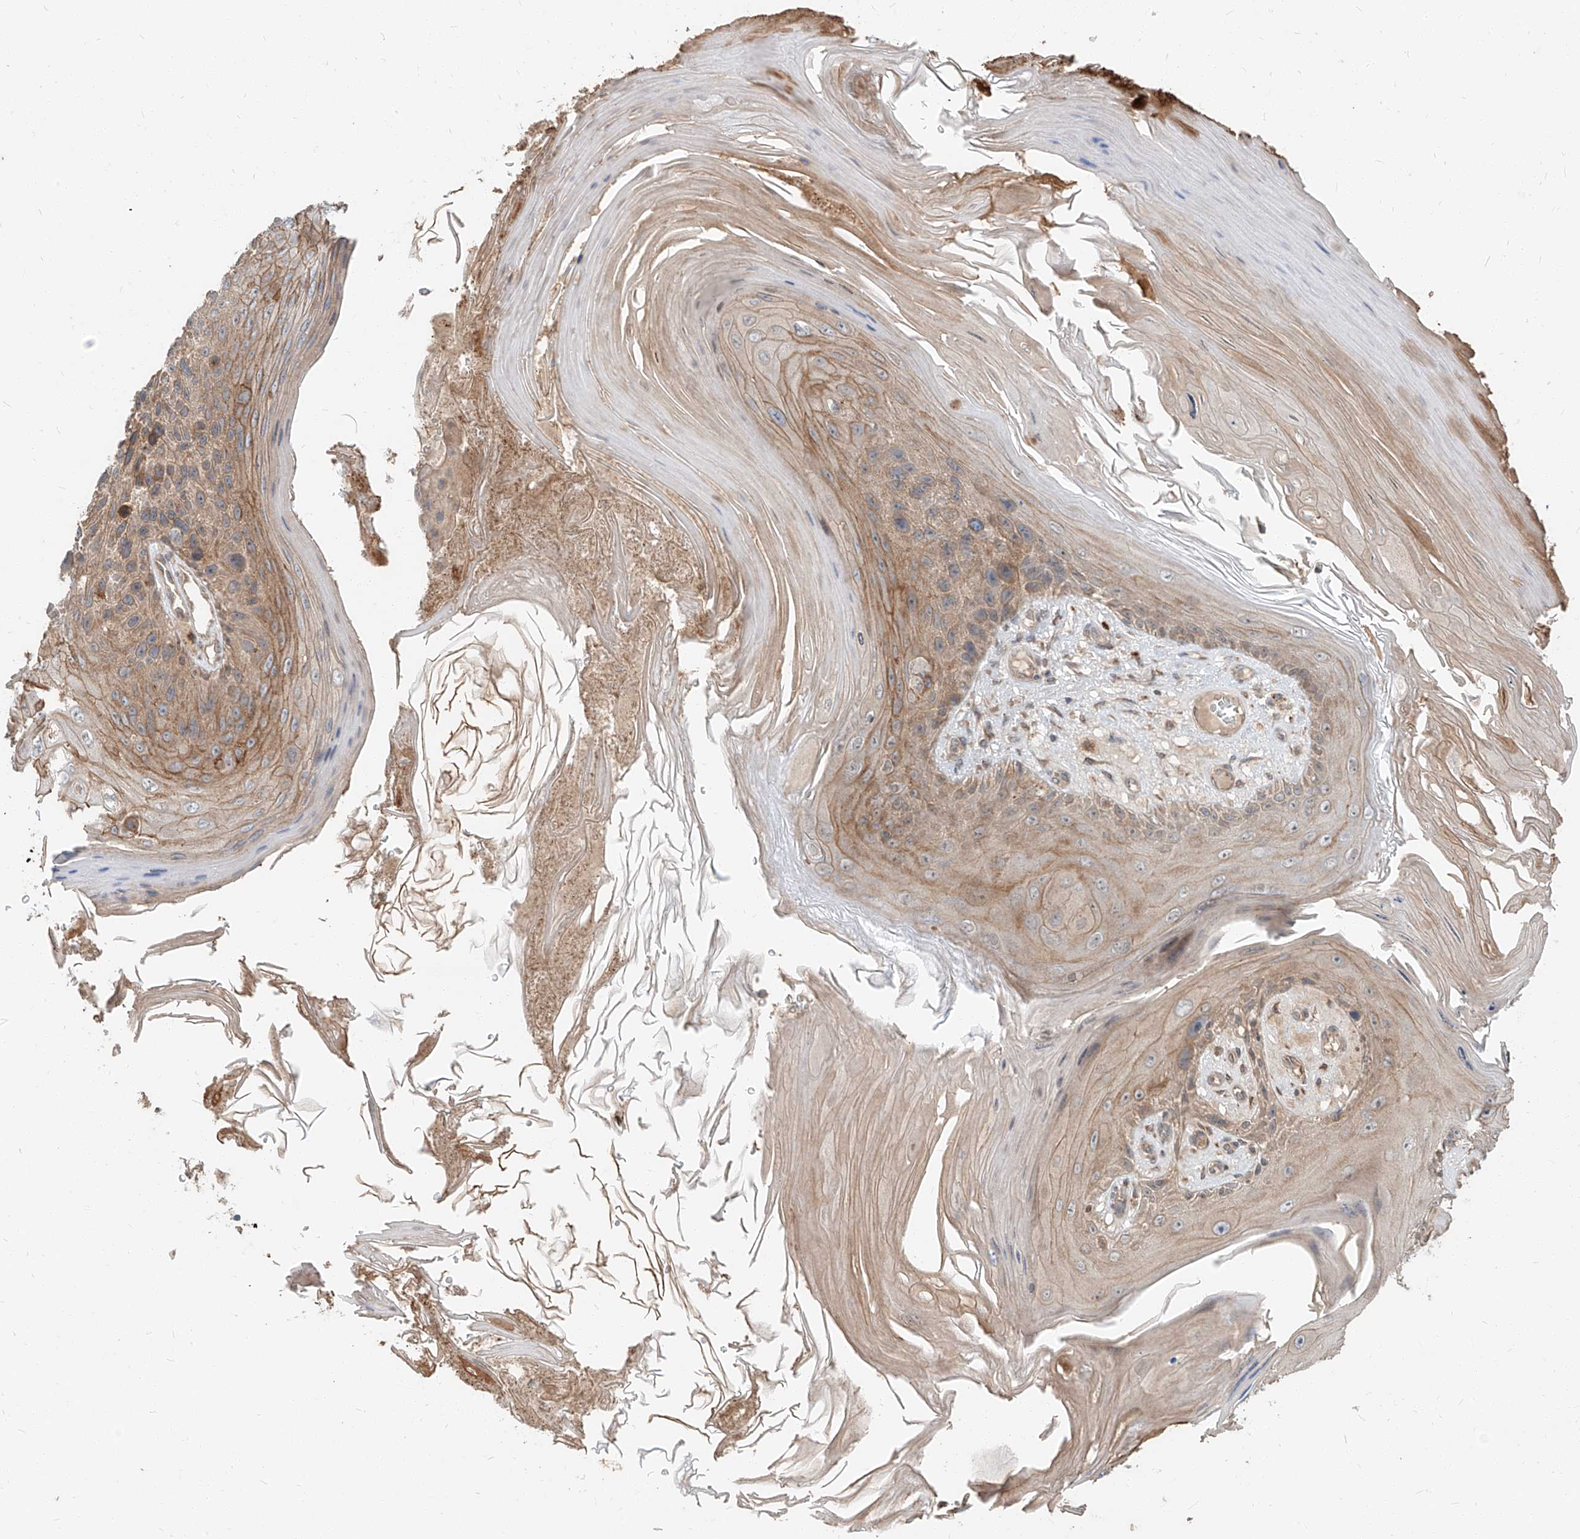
{"staining": {"intensity": "moderate", "quantity": "<25%", "location": "cytoplasmic/membranous"}, "tissue": "skin cancer", "cell_type": "Tumor cells", "image_type": "cancer", "snomed": [{"axis": "morphology", "description": "Squamous cell carcinoma, NOS"}, {"axis": "topography", "description": "Skin"}], "caption": "Tumor cells reveal low levels of moderate cytoplasmic/membranous positivity in about <25% of cells in skin cancer.", "gene": "STX19", "patient": {"sex": "female", "age": 88}}